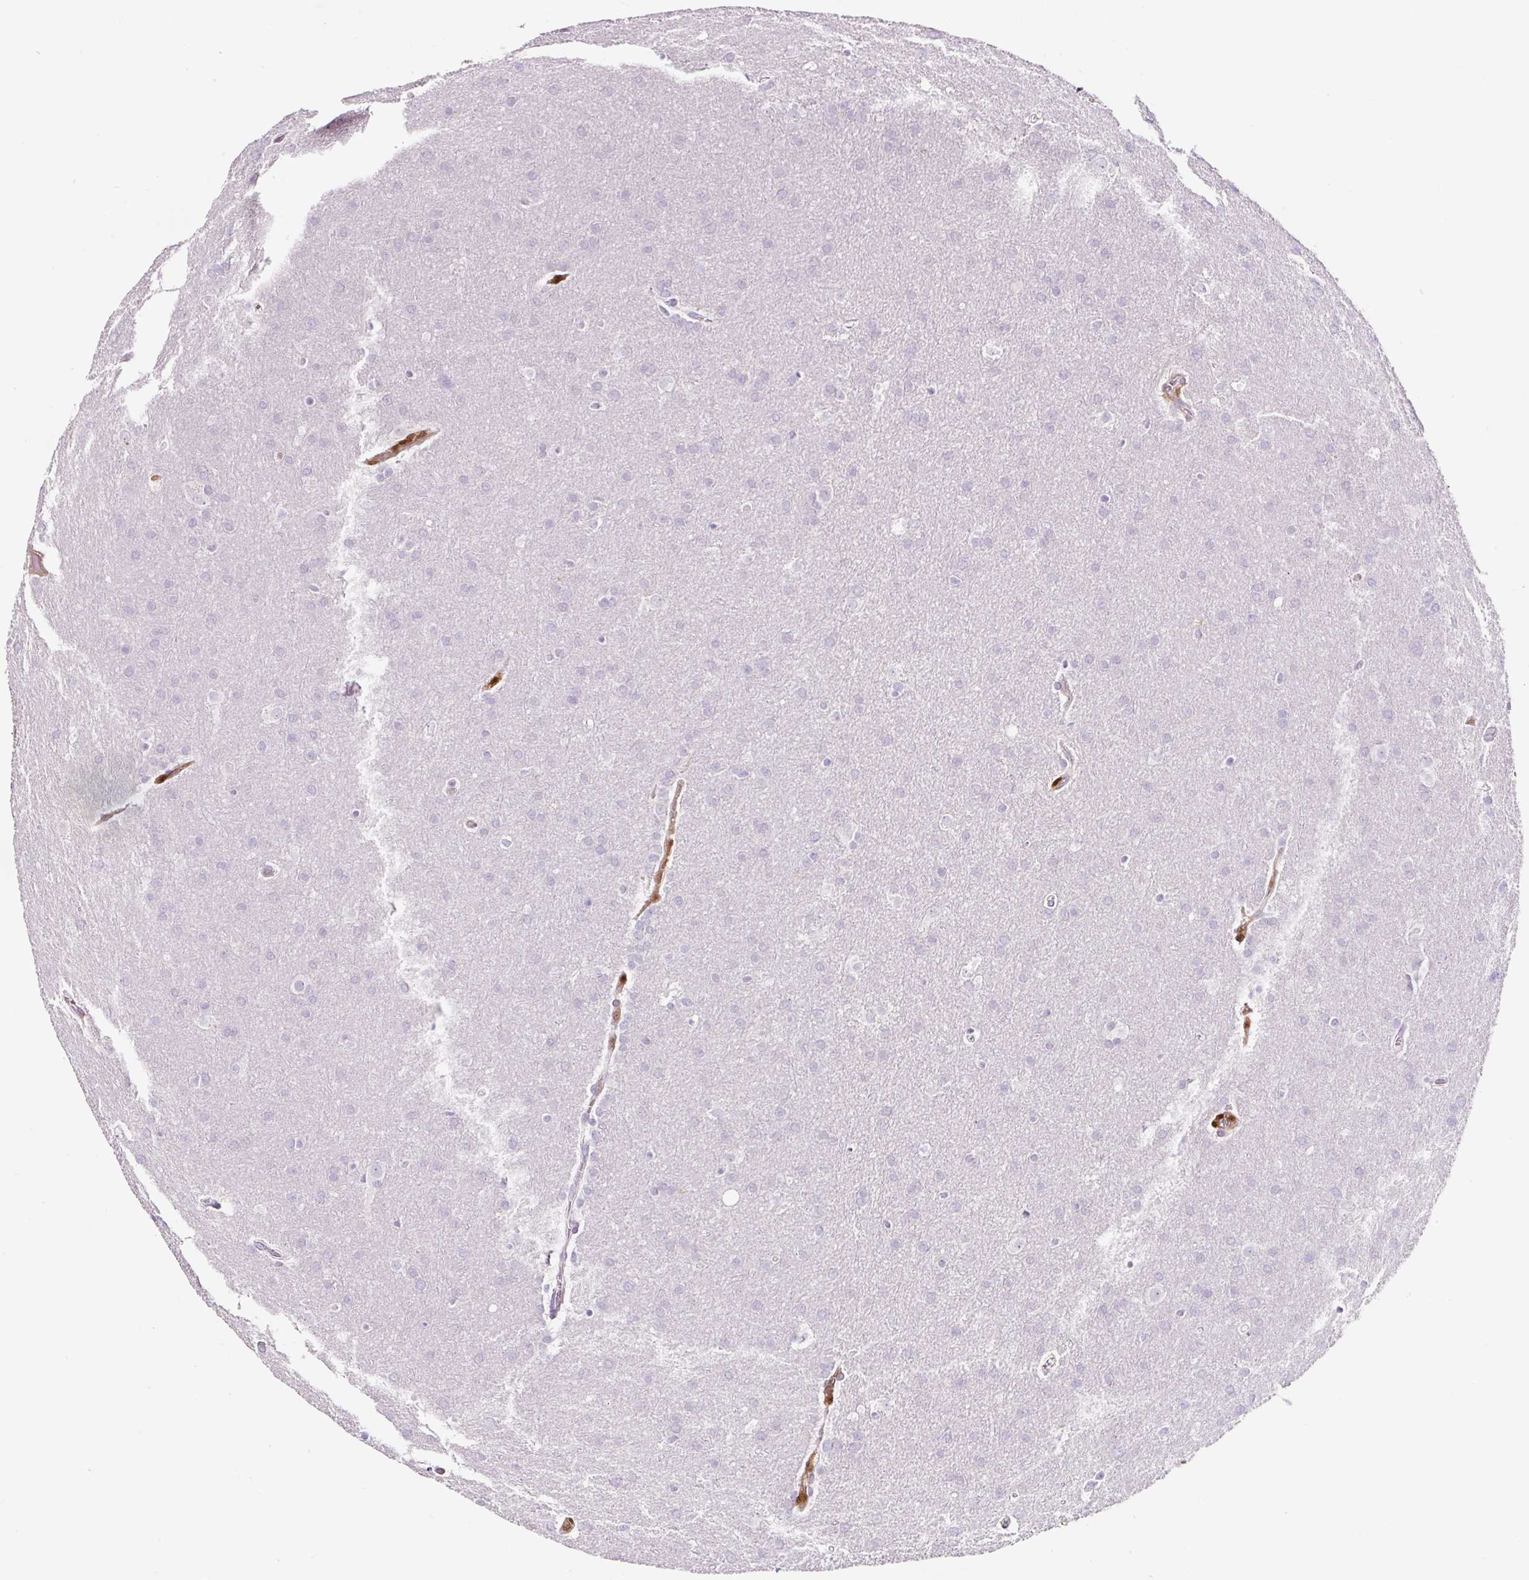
{"staining": {"intensity": "negative", "quantity": "none", "location": "none"}, "tissue": "glioma", "cell_type": "Tumor cells", "image_type": "cancer", "snomed": [{"axis": "morphology", "description": "Glioma, malignant, Low grade"}, {"axis": "topography", "description": "Brain"}], "caption": "IHC histopathology image of neoplastic tissue: malignant glioma (low-grade) stained with DAB (3,3'-diaminobenzidine) shows no significant protein staining in tumor cells. (Brightfield microscopy of DAB (3,3'-diaminobenzidine) IHC at high magnification).", "gene": "ANXA1", "patient": {"sex": "female", "age": 32}}